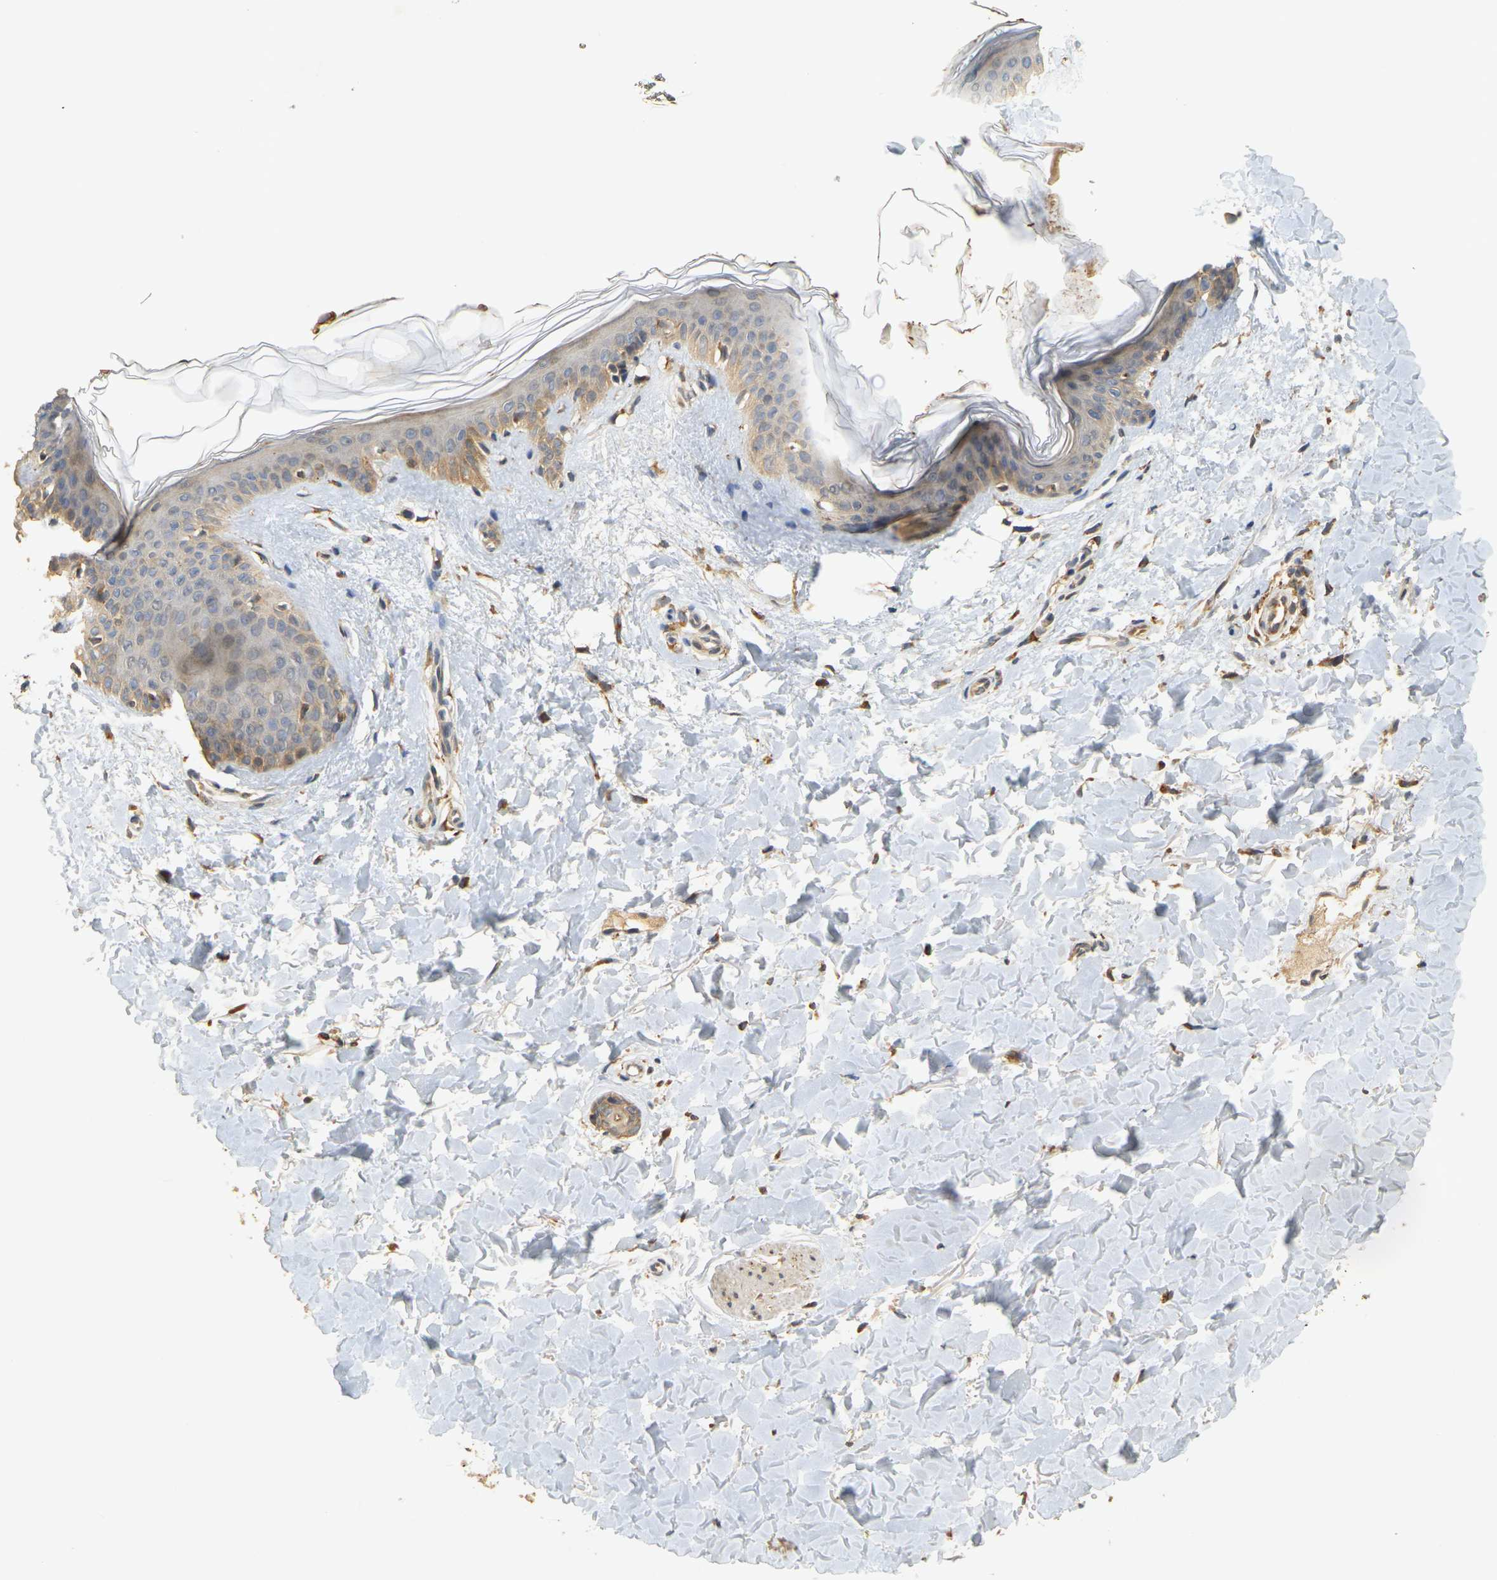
{"staining": {"intensity": "moderate", "quantity": ">75%", "location": "cytoplasmic/membranous"}, "tissue": "skin", "cell_type": "Fibroblasts", "image_type": "normal", "snomed": [{"axis": "morphology", "description": "Normal tissue, NOS"}, {"axis": "topography", "description": "Skin"}], "caption": "This micrograph demonstrates benign skin stained with immunohistochemistry to label a protein in brown. The cytoplasmic/membranous of fibroblasts show moderate positivity for the protein. Nuclei are counter-stained blue.", "gene": "MEGF9", "patient": {"sex": "female", "age": 41}}